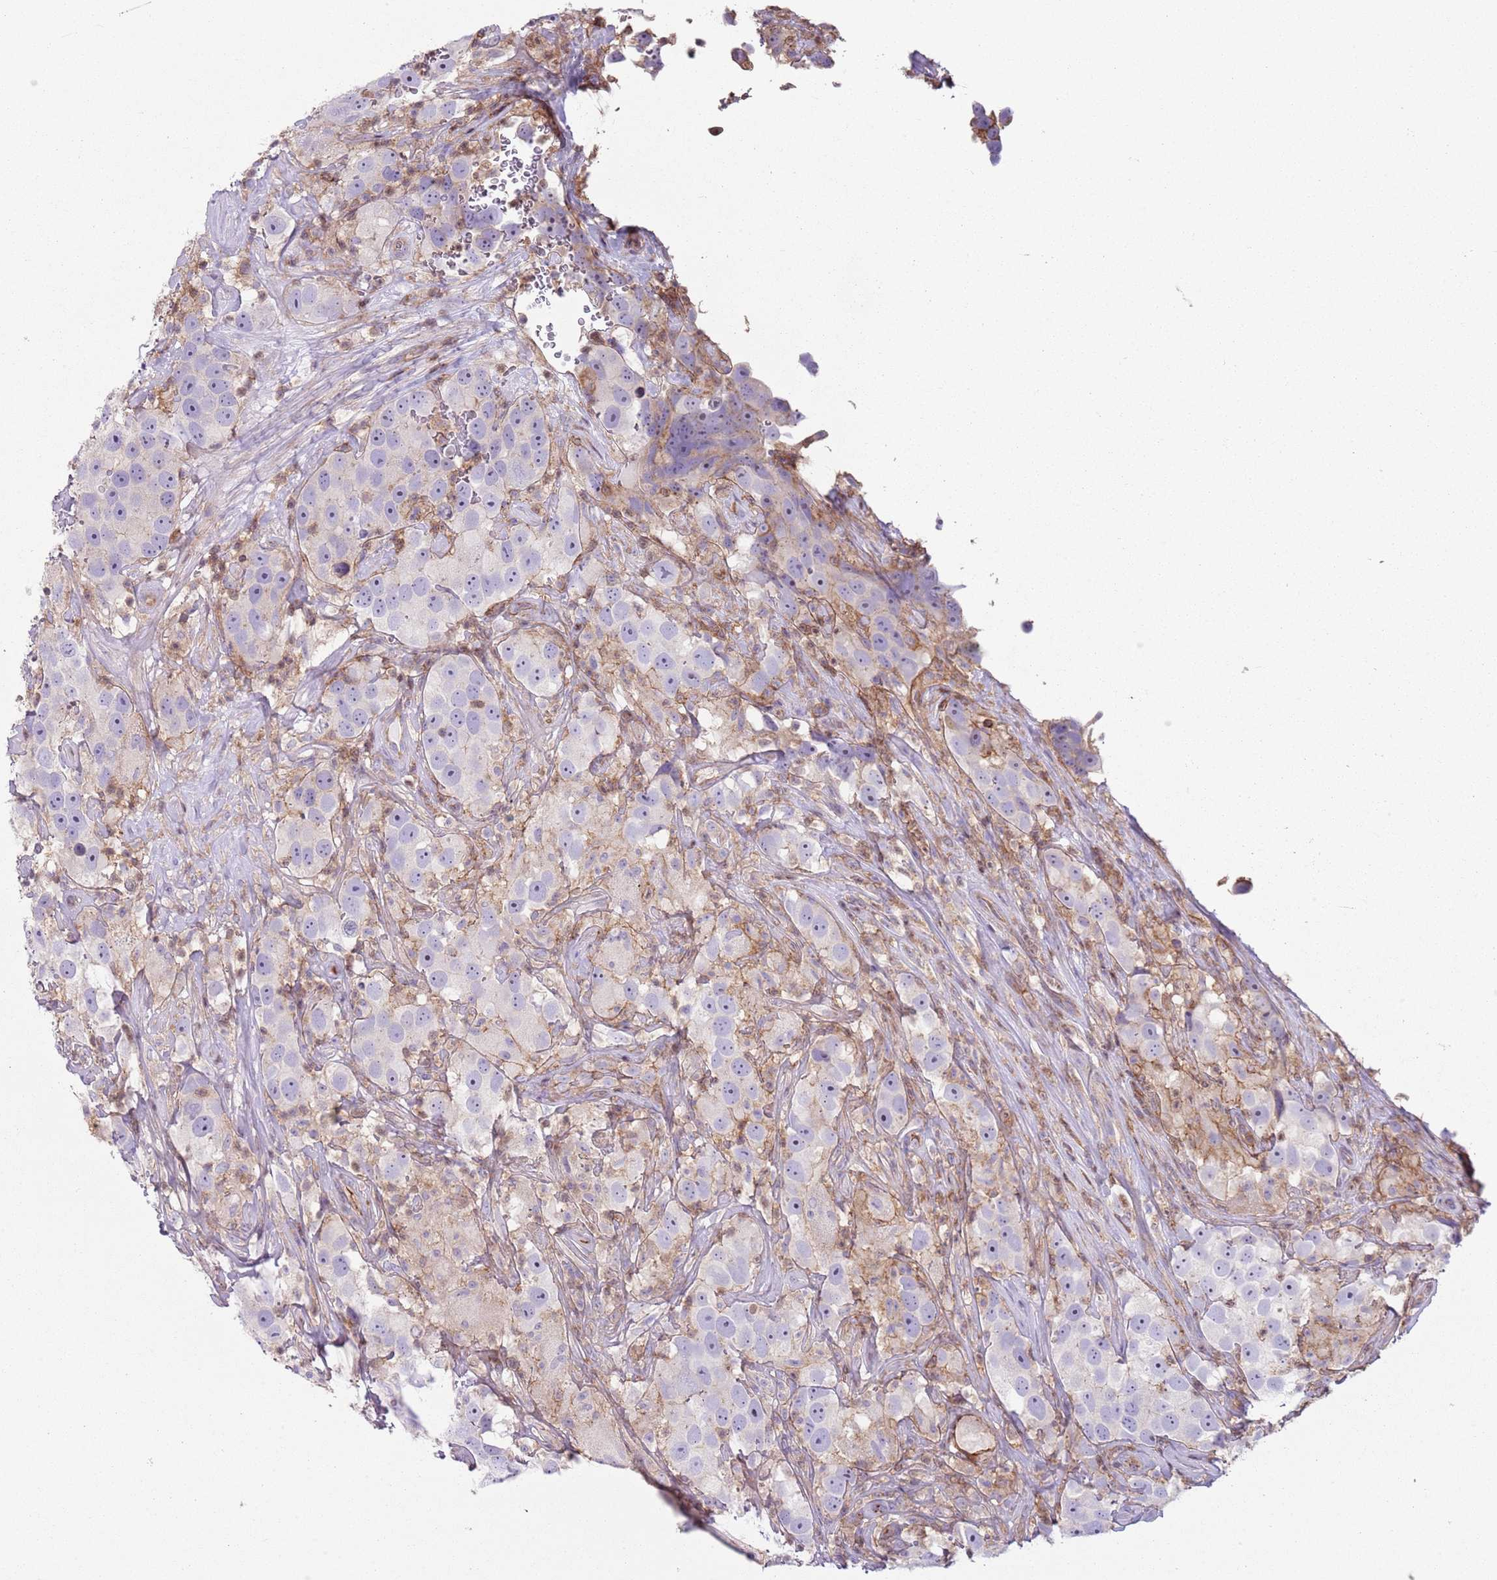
{"staining": {"intensity": "negative", "quantity": "none", "location": "none"}, "tissue": "testis cancer", "cell_type": "Tumor cells", "image_type": "cancer", "snomed": [{"axis": "morphology", "description": "Seminoma, NOS"}, {"axis": "topography", "description": "Testis"}], "caption": "Immunohistochemistry image of neoplastic tissue: testis seminoma stained with DAB (3,3'-diaminobenzidine) demonstrates no significant protein expression in tumor cells.", "gene": "GNAI3", "patient": {"sex": "male", "age": 49}}